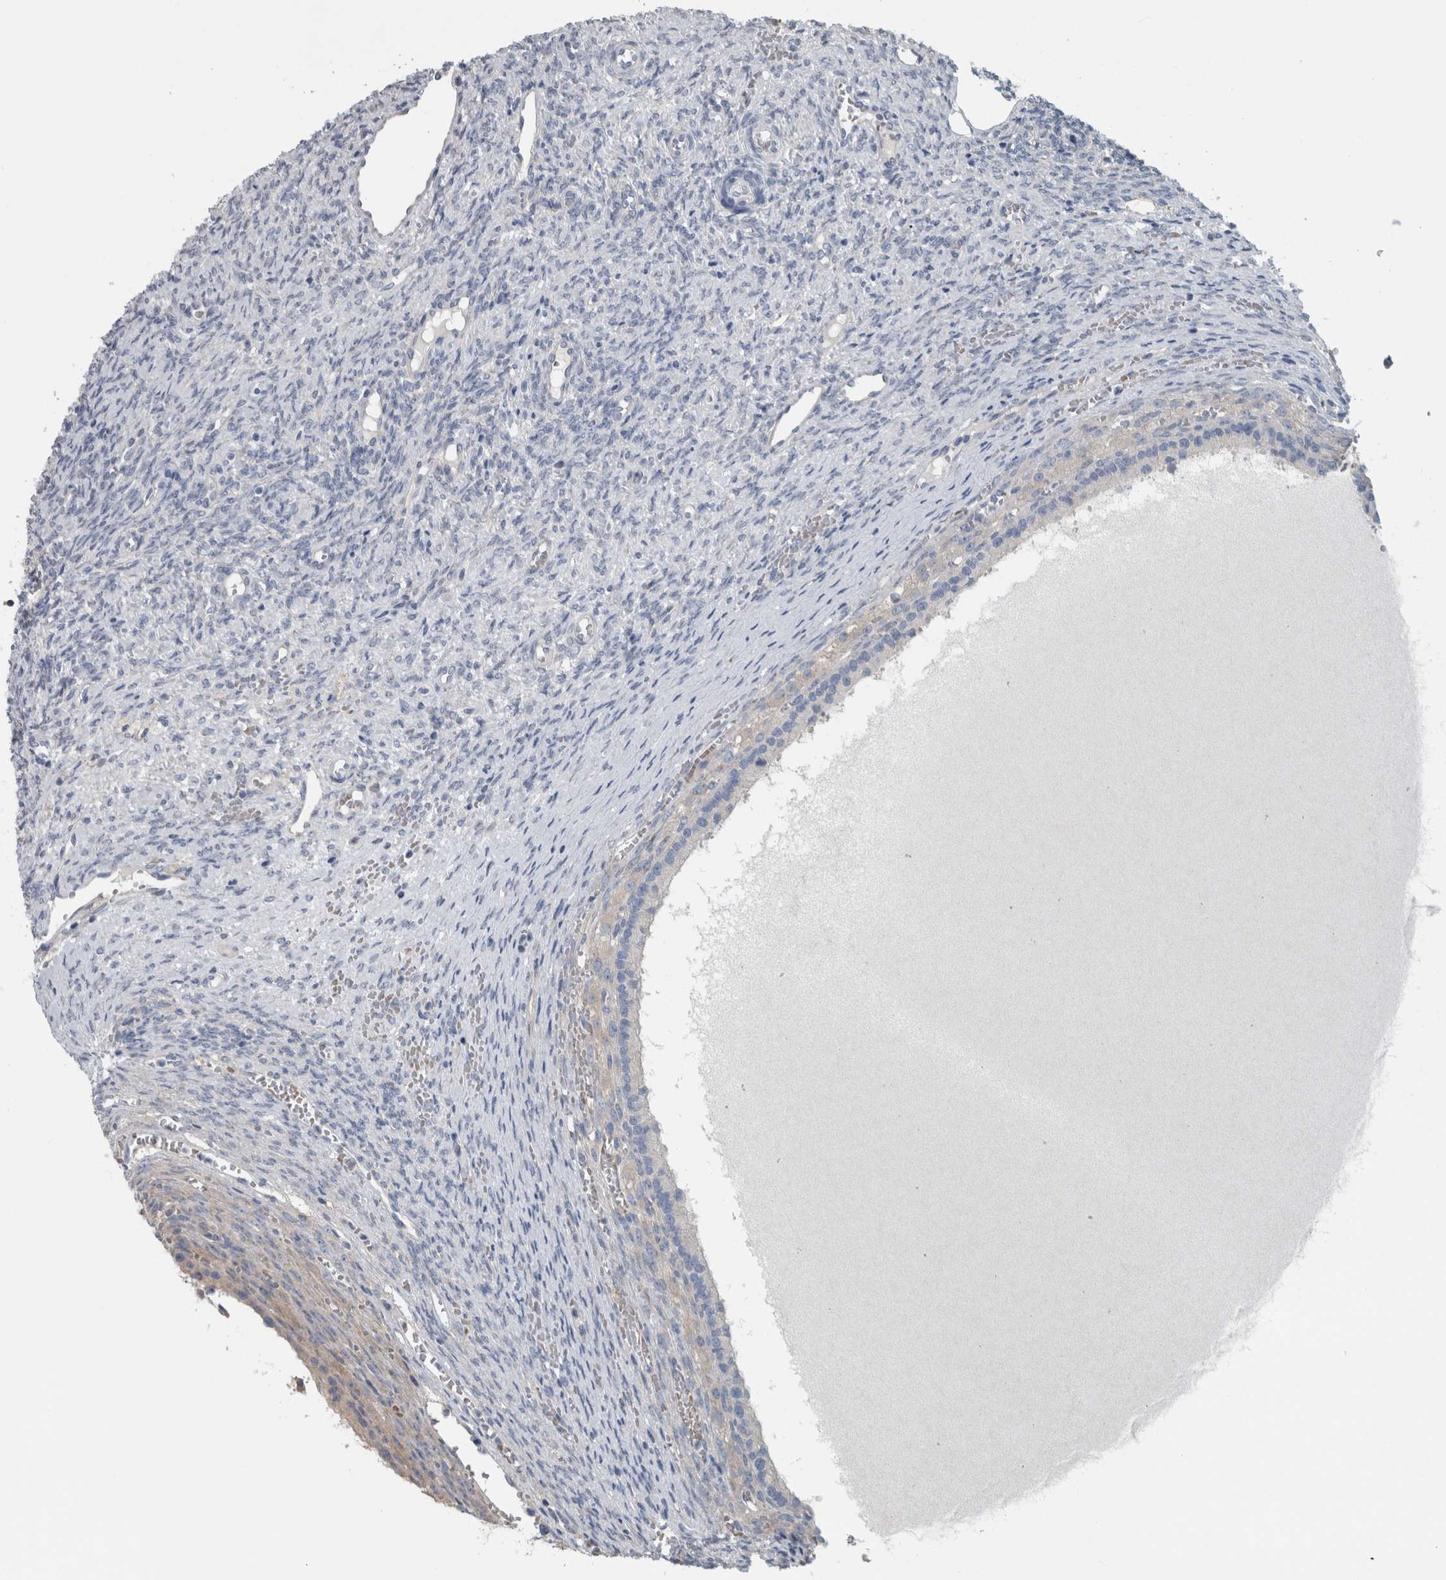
{"staining": {"intensity": "weak", "quantity": "25%-75%", "location": "cytoplasmic/membranous"}, "tissue": "ovary", "cell_type": "Follicle cells", "image_type": "normal", "snomed": [{"axis": "morphology", "description": "Normal tissue, NOS"}, {"axis": "topography", "description": "Ovary"}], "caption": "The photomicrograph reveals immunohistochemical staining of benign ovary. There is weak cytoplasmic/membranous expression is appreciated in about 25%-75% of follicle cells.", "gene": "SH3GL2", "patient": {"sex": "female", "age": 41}}